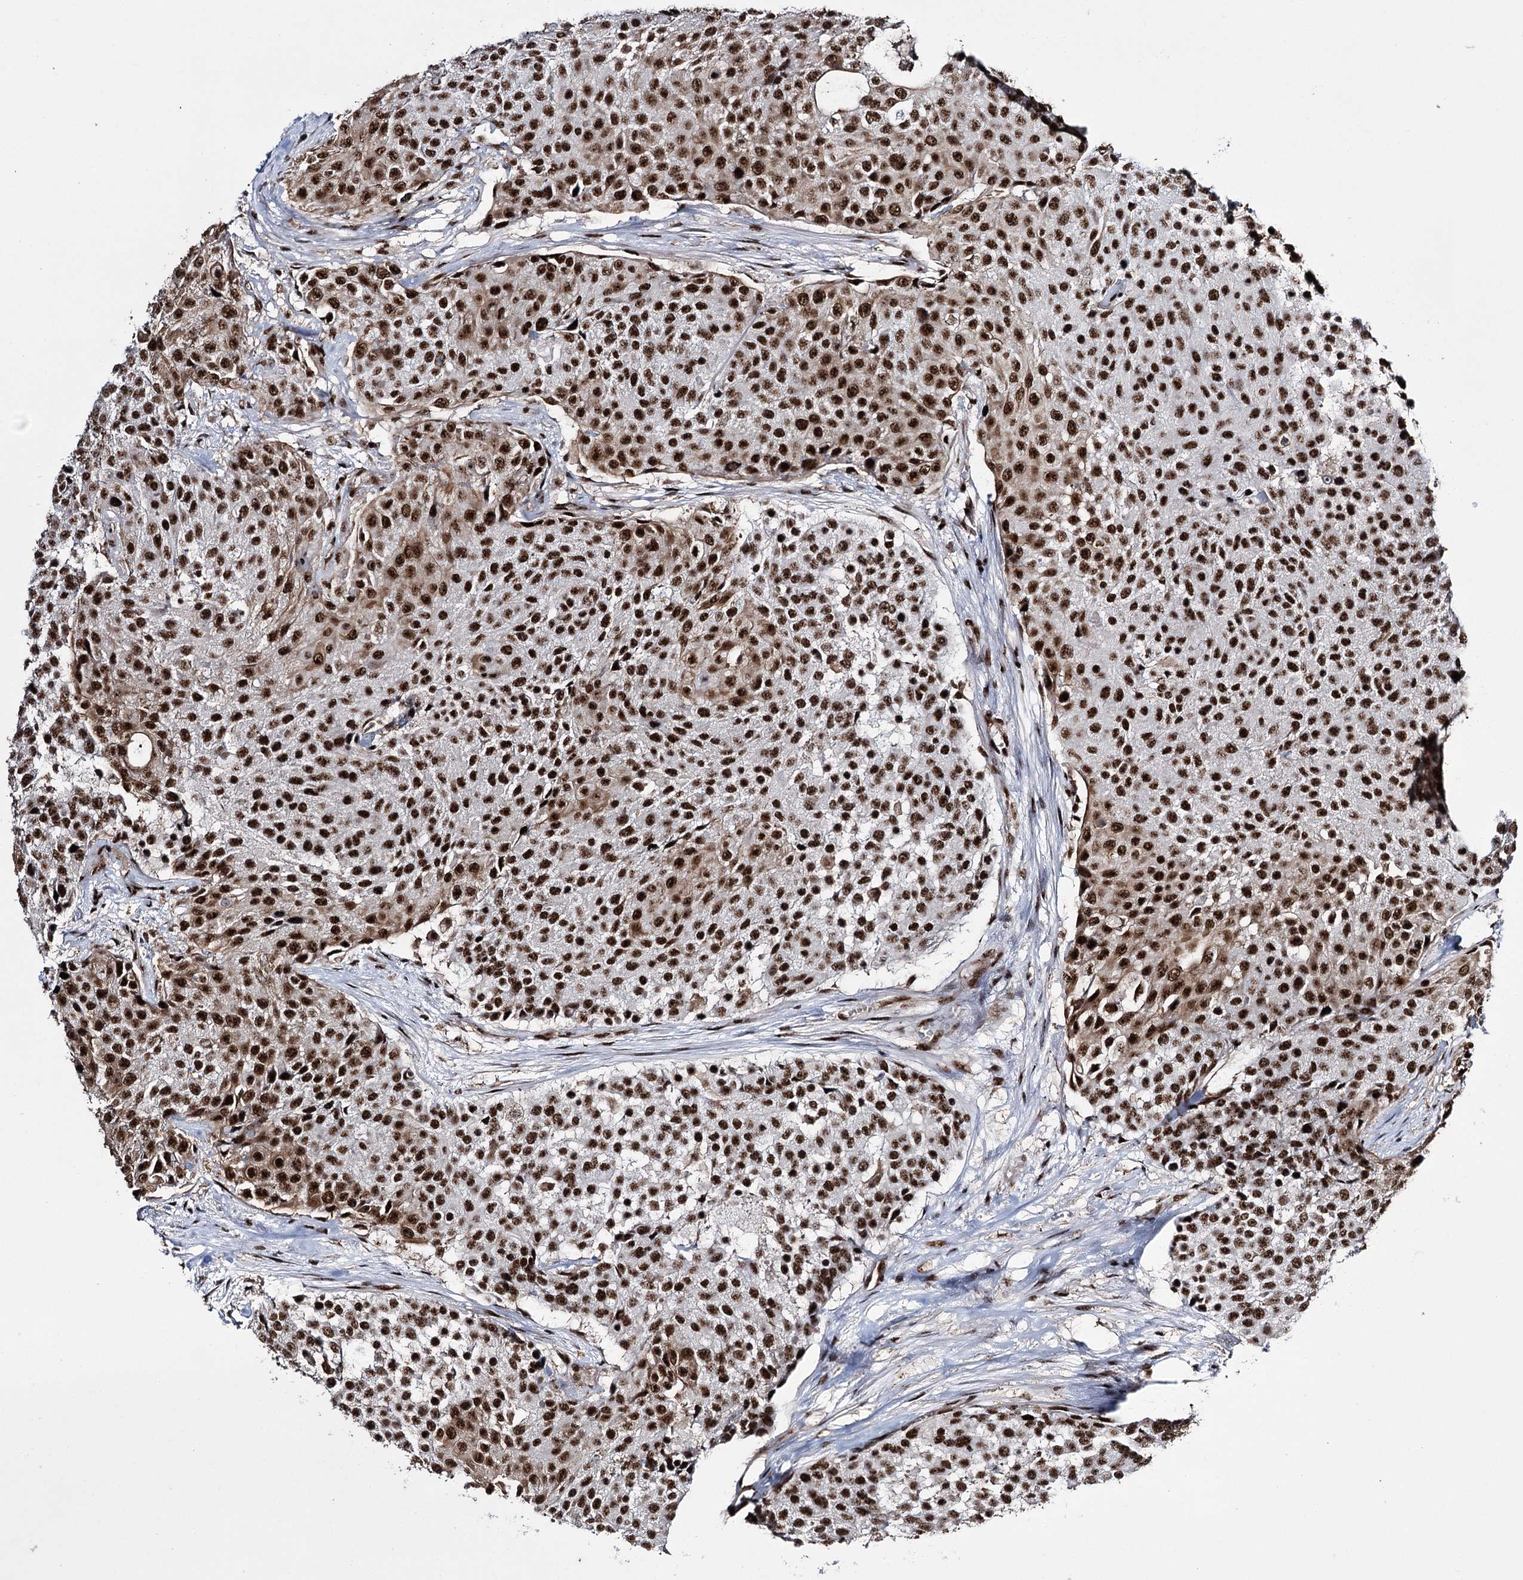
{"staining": {"intensity": "strong", "quantity": ">75%", "location": "nuclear"}, "tissue": "urothelial cancer", "cell_type": "Tumor cells", "image_type": "cancer", "snomed": [{"axis": "morphology", "description": "Urothelial carcinoma, High grade"}, {"axis": "topography", "description": "Urinary bladder"}], "caption": "Immunohistochemical staining of human urothelial cancer shows high levels of strong nuclear staining in about >75% of tumor cells.", "gene": "PRPF40A", "patient": {"sex": "female", "age": 63}}